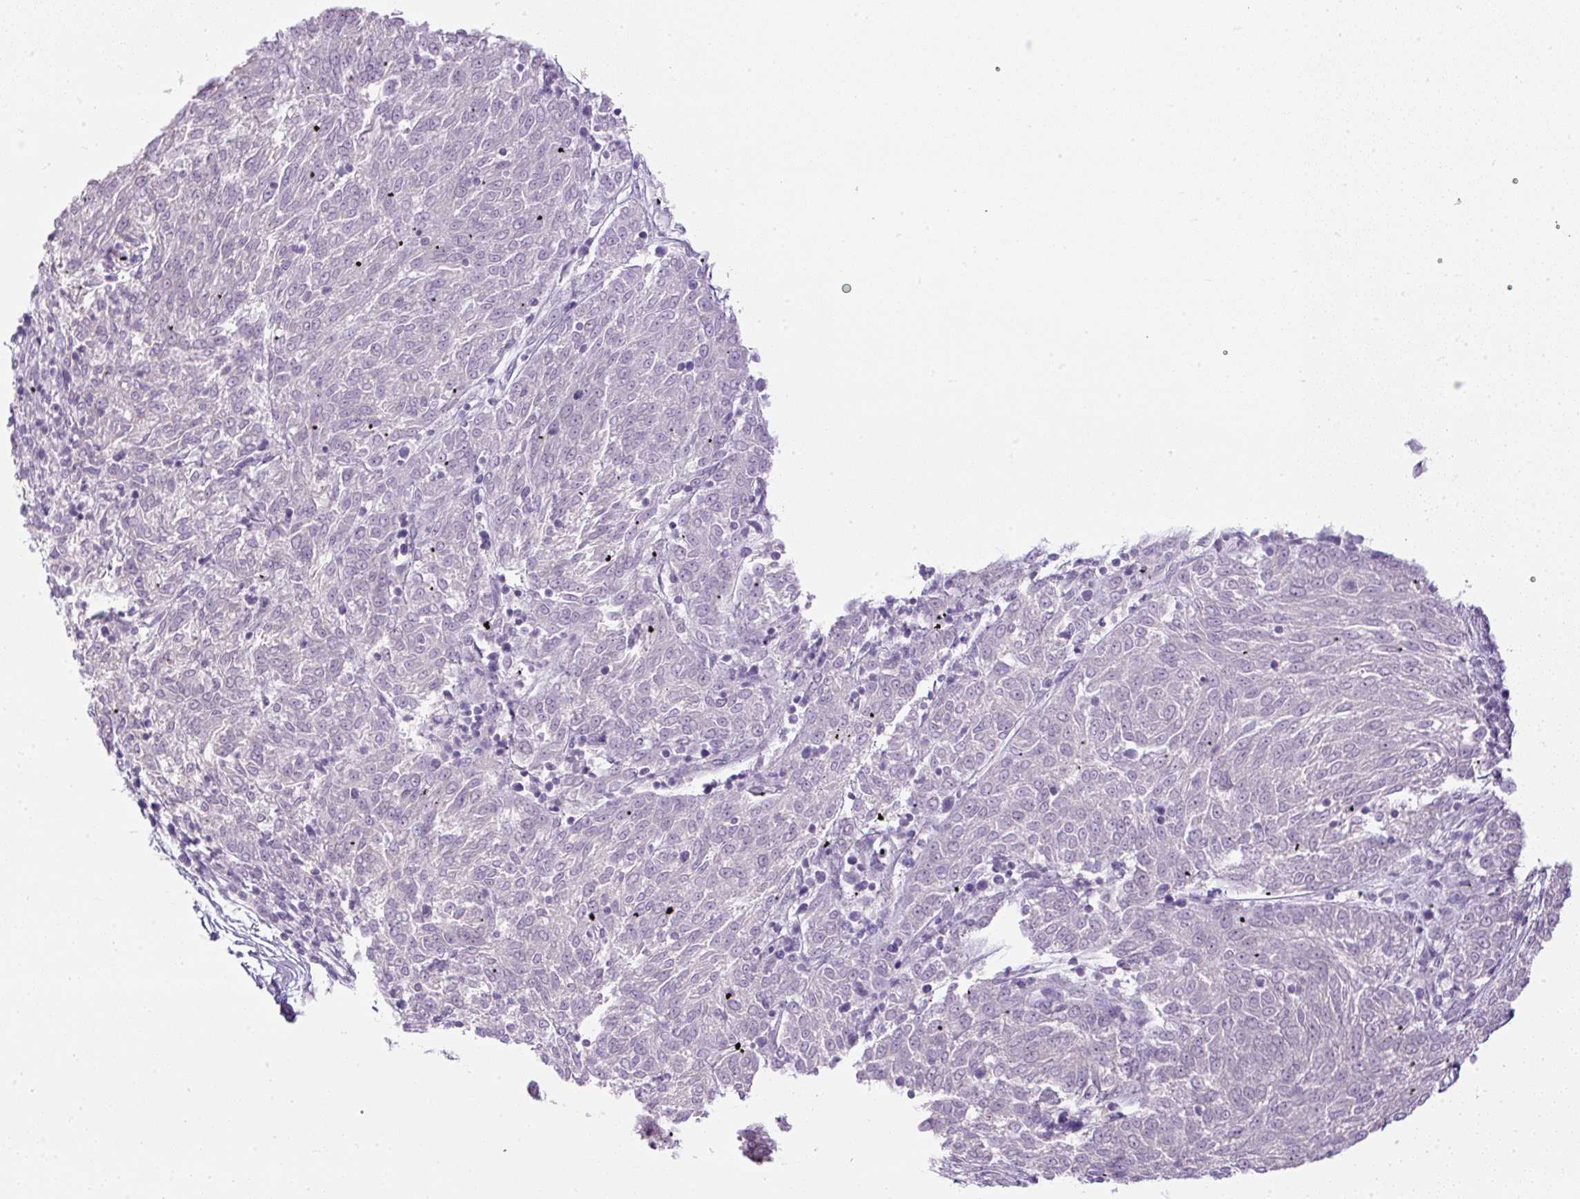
{"staining": {"intensity": "negative", "quantity": "none", "location": "none"}, "tissue": "melanoma", "cell_type": "Tumor cells", "image_type": "cancer", "snomed": [{"axis": "morphology", "description": "Malignant melanoma, NOS"}, {"axis": "topography", "description": "Skin"}], "caption": "Tumor cells show no significant expression in malignant melanoma.", "gene": "FGFBP3", "patient": {"sex": "female", "age": 72}}